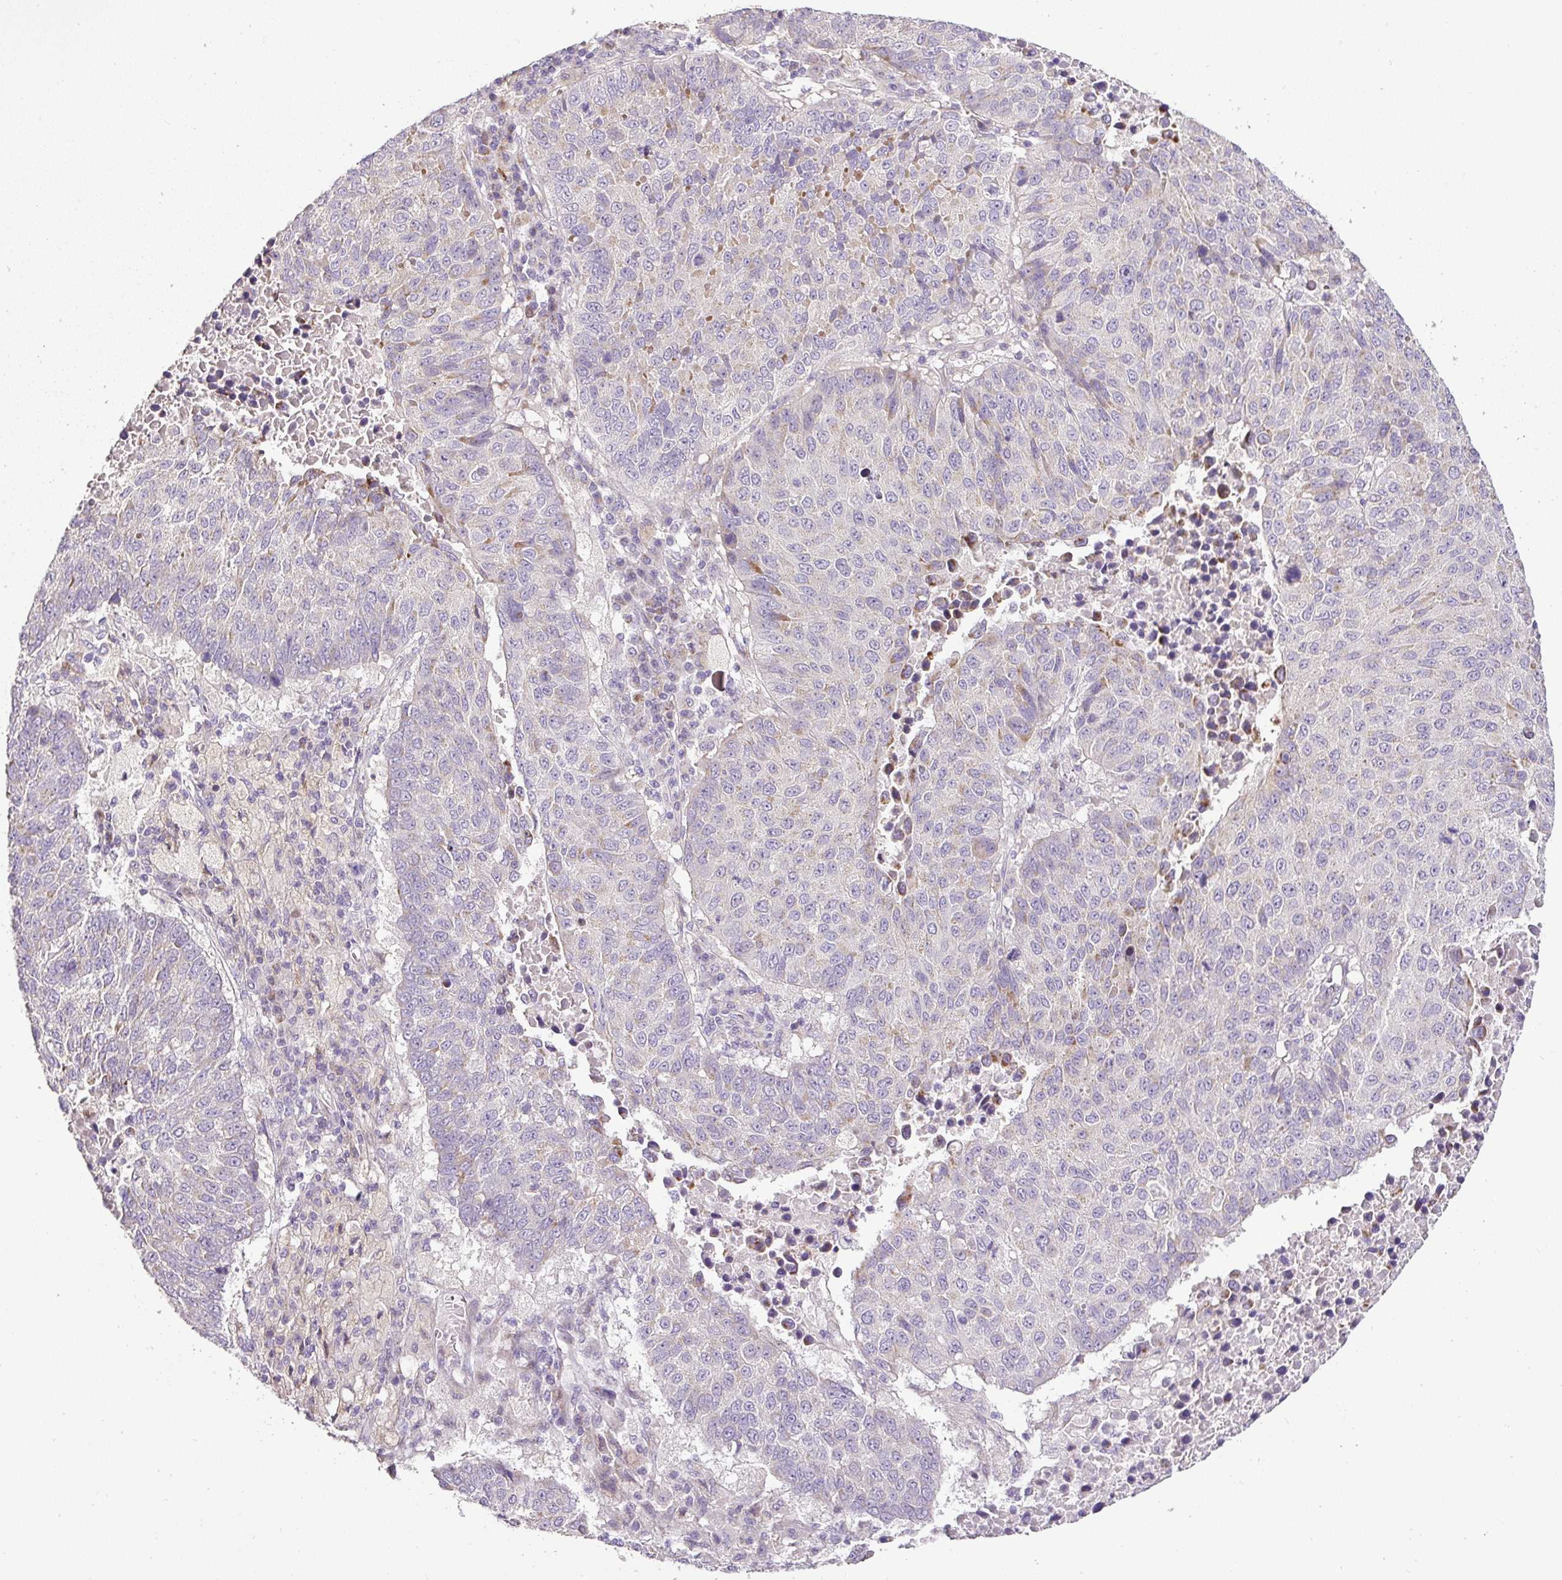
{"staining": {"intensity": "weak", "quantity": "<25%", "location": "cytoplasmic/membranous"}, "tissue": "lung cancer", "cell_type": "Tumor cells", "image_type": "cancer", "snomed": [{"axis": "morphology", "description": "Squamous cell carcinoma, NOS"}, {"axis": "topography", "description": "Lung"}], "caption": "A micrograph of lung cancer stained for a protein demonstrates no brown staining in tumor cells. (Immunohistochemistry, brightfield microscopy, high magnification).", "gene": "HPS4", "patient": {"sex": "male", "age": 73}}